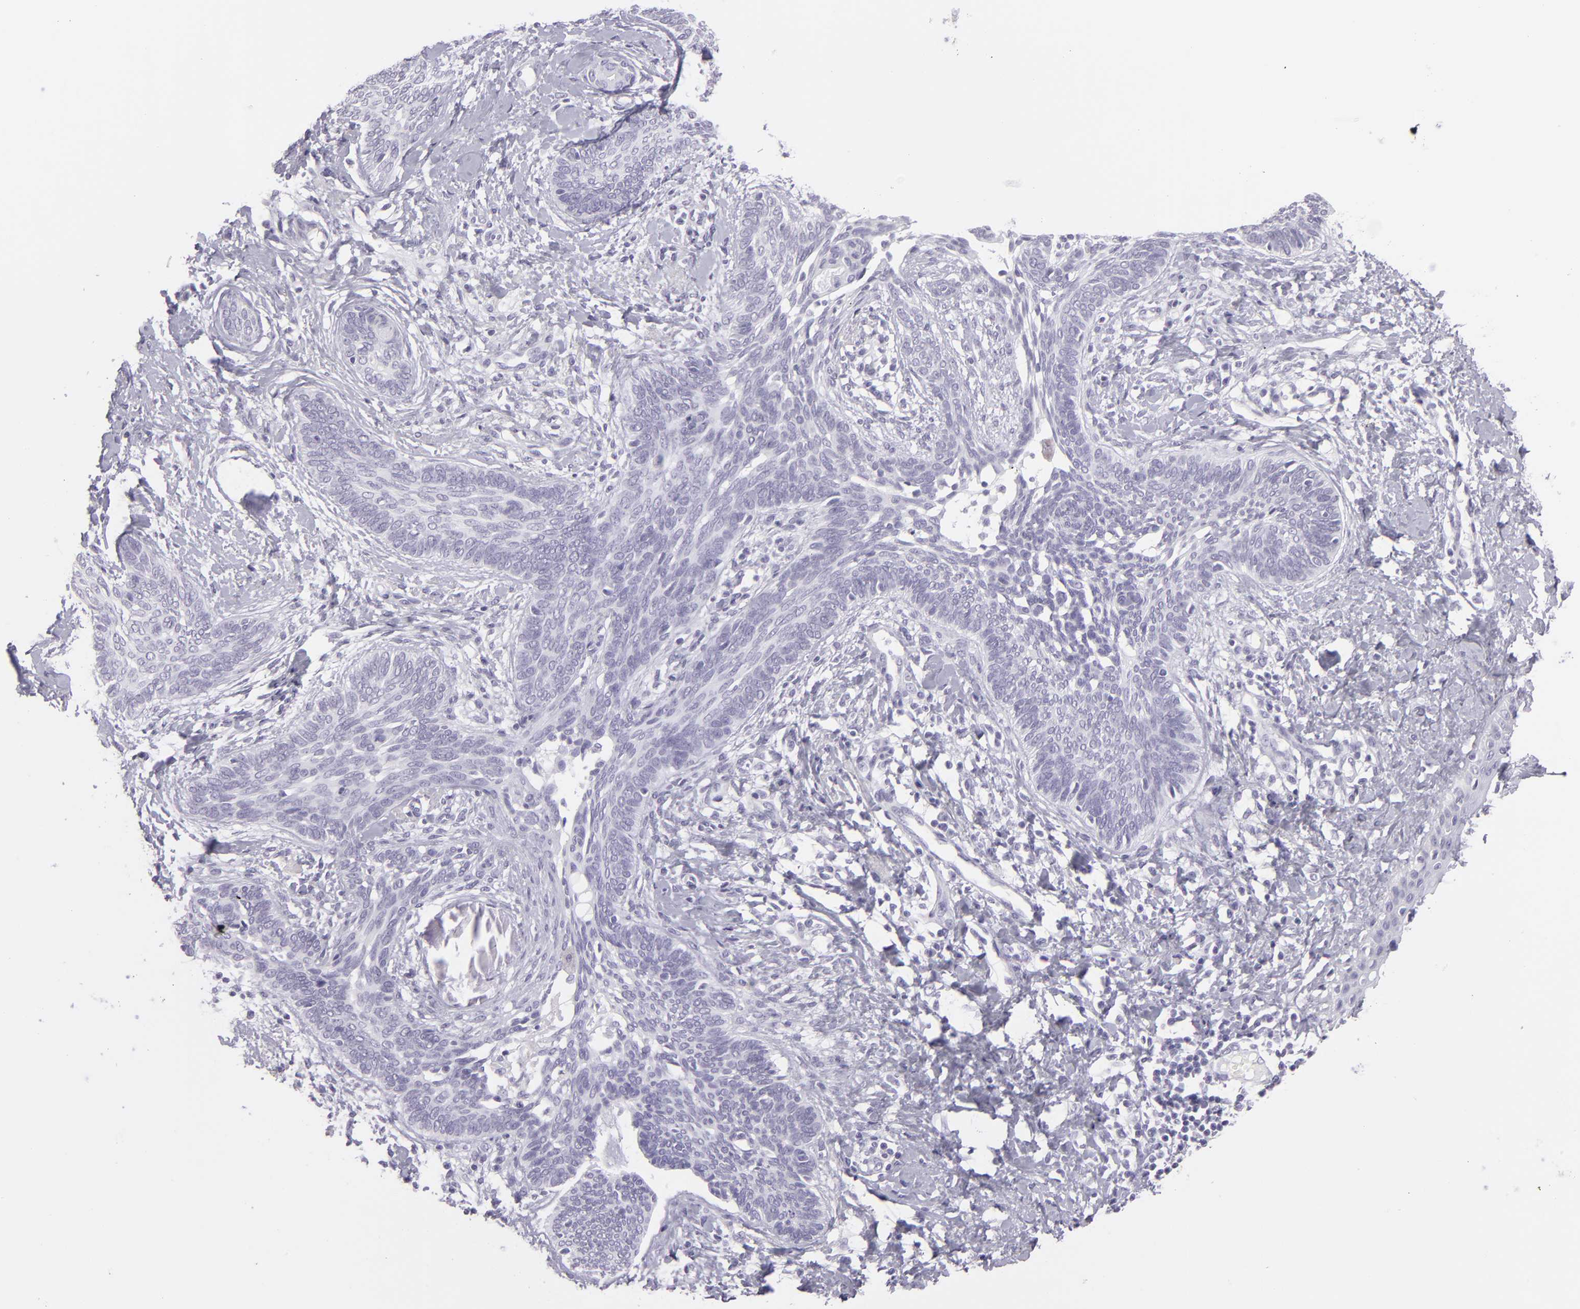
{"staining": {"intensity": "negative", "quantity": "none", "location": "none"}, "tissue": "skin cancer", "cell_type": "Tumor cells", "image_type": "cancer", "snomed": [{"axis": "morphology", "description": "Basal cell carcinoma"}, {"axis": "topography", "description": "Skin"}], "caption": "This is an immunohistochemistry micrograph of human basal cell carcinoma (skin). There is no staining in tumor cells.", "gene": "MUC6", "patient": {"sex": "female", "age": 81}}